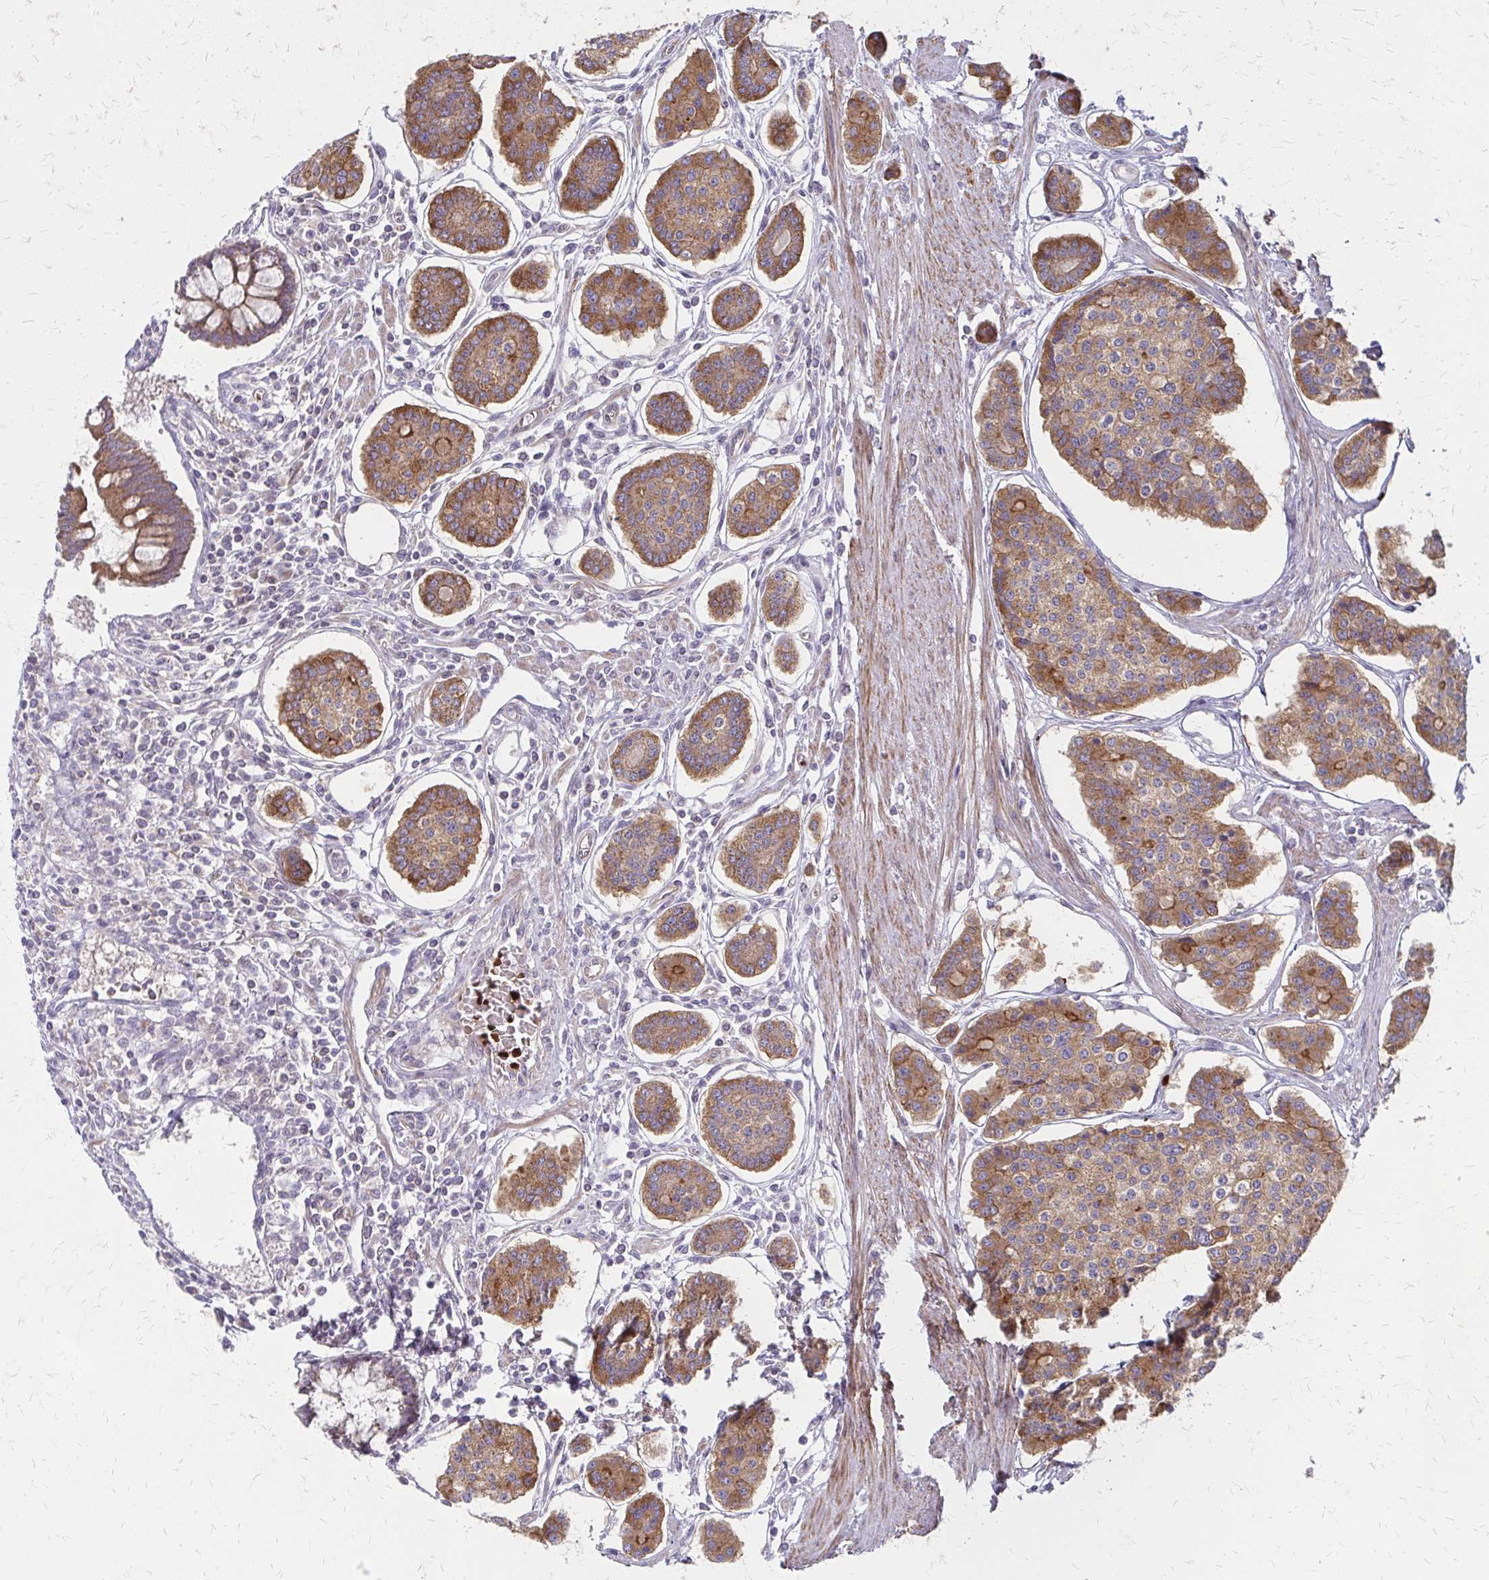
{"staining": {"intensity": "moderate", "quantity": ">75%", "location": "cytoplasmic/membranous"}, "tissue": "carcinoid", "cell_type": "Tumor cells", "image_type": "cancer", "snomed": [{"axis": "morphology", "description": "Carcinoid, malignant, NOS"}, {"axis": "topography", "description": "Small intestine"}], "caption": "Tumor cells display medium levels of moderate cytoplasmic/membranous positivity in about >75% of cells in human carcinoid.", "gene": "ZNF383", "patient": {"sex": "female", "age": 65}}